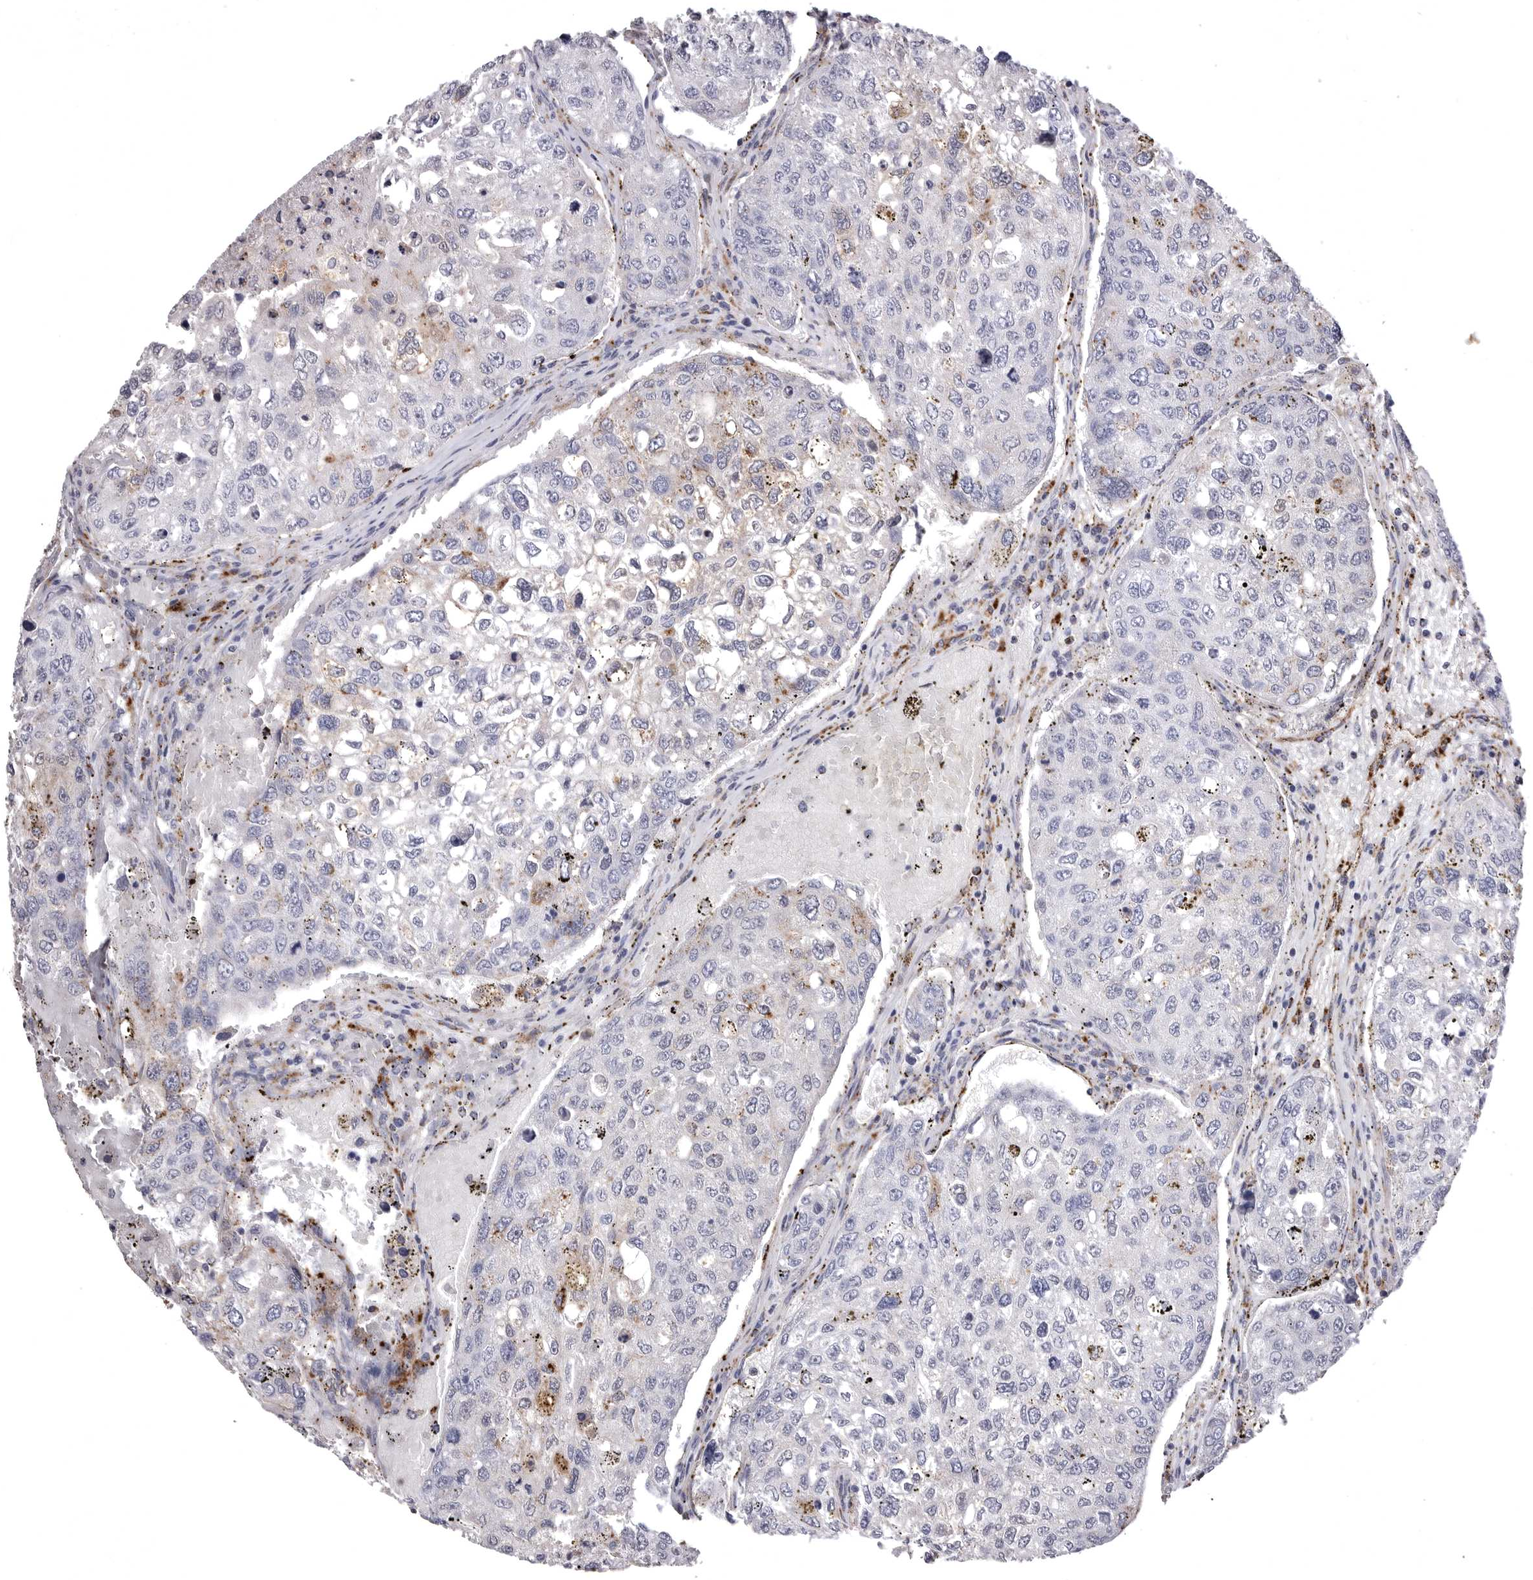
{"staining": {"intensity": "weak", "quantity": "<25%", "location": "cytoplasmic/membranous"}, "tissue": "urothelial cancer", "cell_type": "Tumor cells", "image_type": "cancer", "snomed": [{"axis": "morphology", "description": "Urothelial carcinoma, High grade"}, {"axis": "topography", "description": "Lymph node"}, {"axis": "topography", "description": "Urinary bladder"}], "caption": "Immunohistochemistry photomicrograph of high-grade urothelial carcinoma stained for a protein (brown), which demonstrates no staining in tumor cells. (Stains: DAB IHC with hematoxylin counter stain, Microscopy: brightfield microscopy at high magnification).", "gene": "PSPN", "patient": {"sex": "male", "age": 51}}